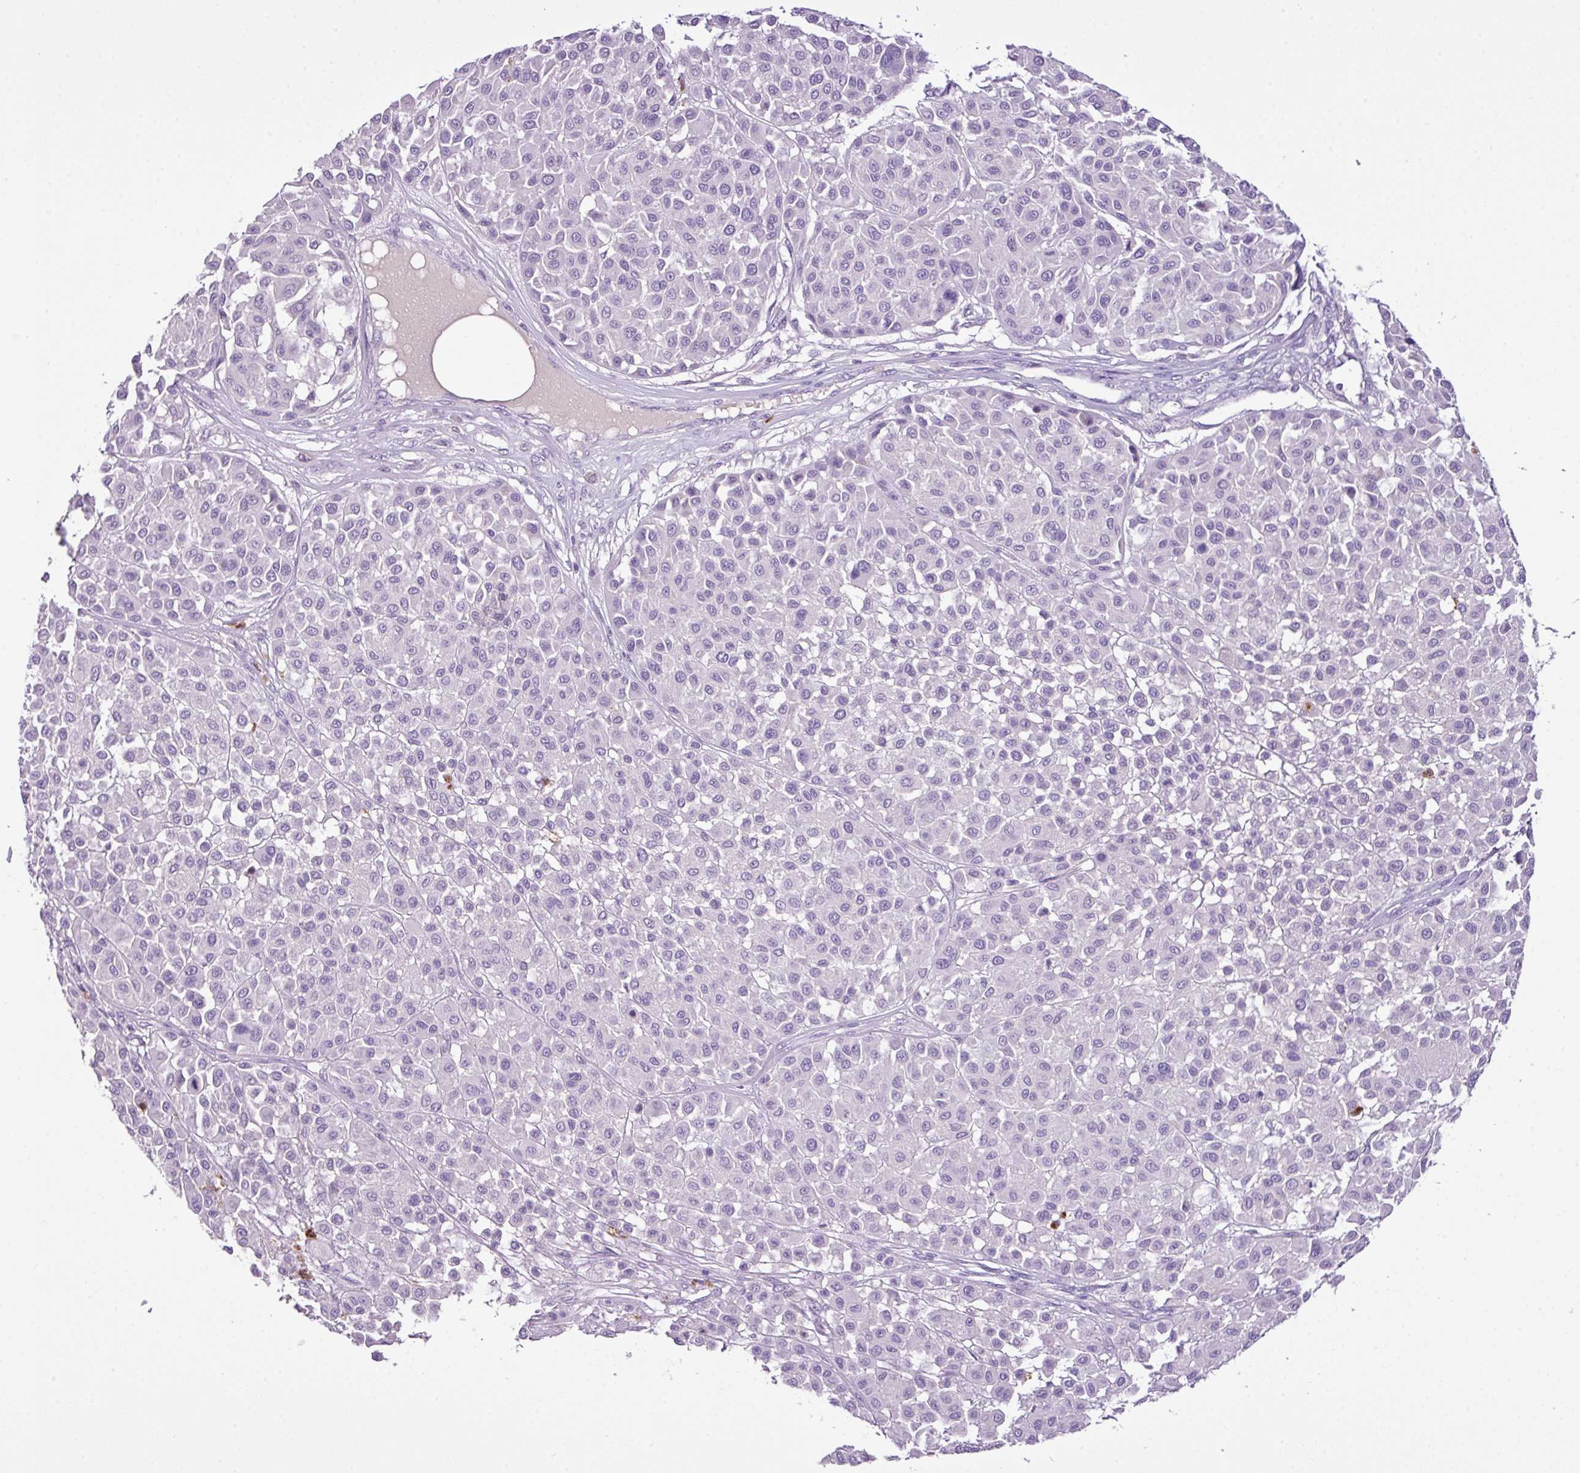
{"staining": {"intensity": "negative", "quantity": "none", "location": "none"}, "tissue": "melanoma", "cell_type": "Tumor cells", "image_type": "cancer", "snomed": [{"axis": "morphology", "description": "Malignant melanoma, Metastatic site"}, {"axis": "topography", "description": "Soft tissue"}], "caption": "IHC image of human malignant melanoma (metastatic site) stained for a protein (brown), which reveals no staining in tumor cells. (DAB immunohistochemistry (IHC) visualized using brightfield microscopy, high magnification).", "gene": "HTR3E", "patient": {"sex": "male", "age": 41}}